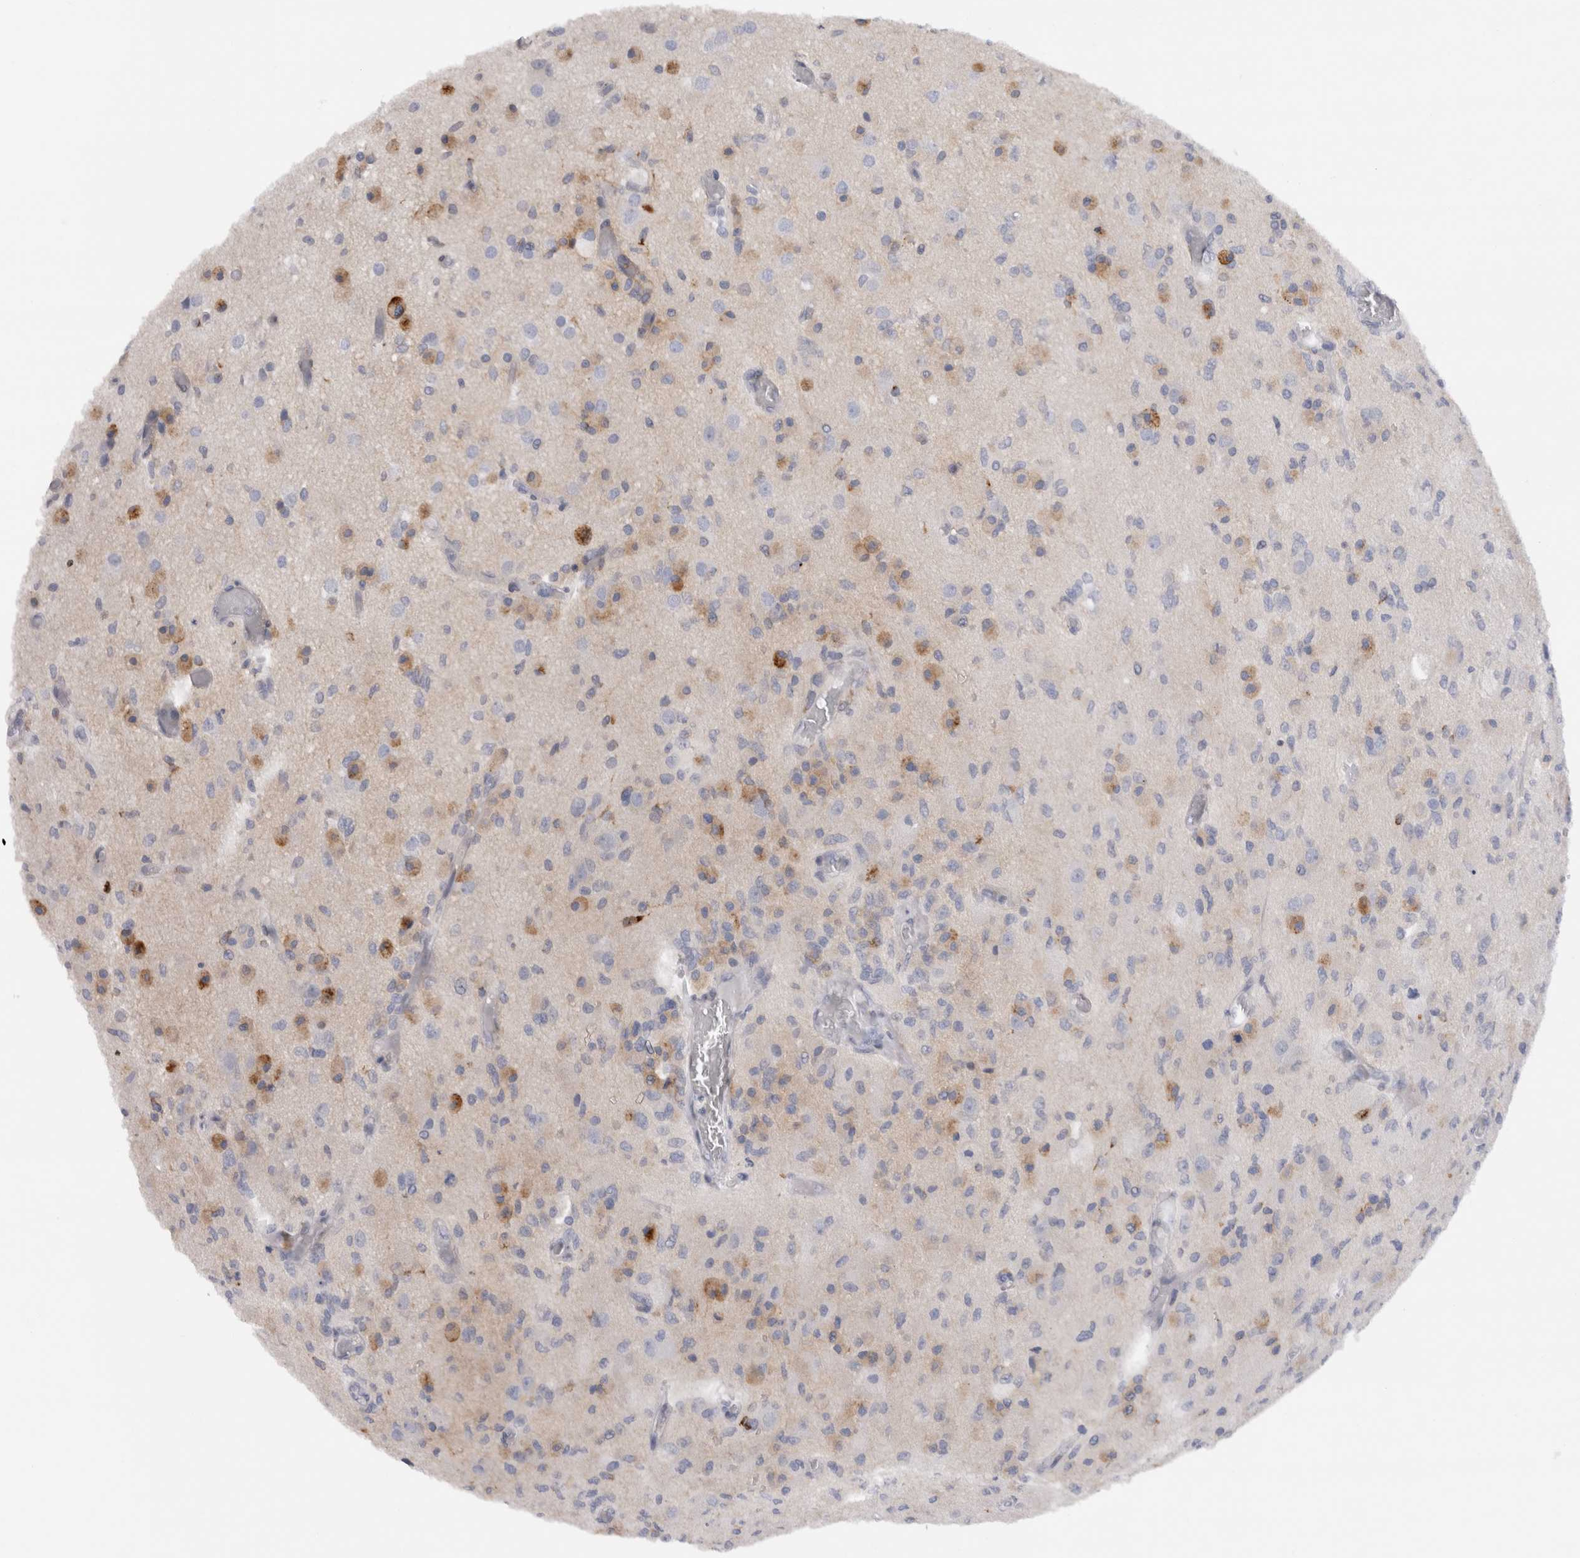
{"staining": {"intensity": "weak", "quantity": "<25%", "location": "cytoplasmic/membranous"}, "tissue": "glioma", "cell_type": "Tumor cells", "image_type": "cancer", "snomed": [{"axis": "morphology", "description": "Normal tissue, NOS"}, {"axis": "morphology", "description": "Glioma, malignant, High grade"}, {"axis": "topography", "description": "Cerebral cortex"}], "caption": "This is an immunohistochemistry image of human glioma. There is no staining in tumor cells.", "gene": "VCPIP1", "patient": {"sex": "male", "age": 77}}